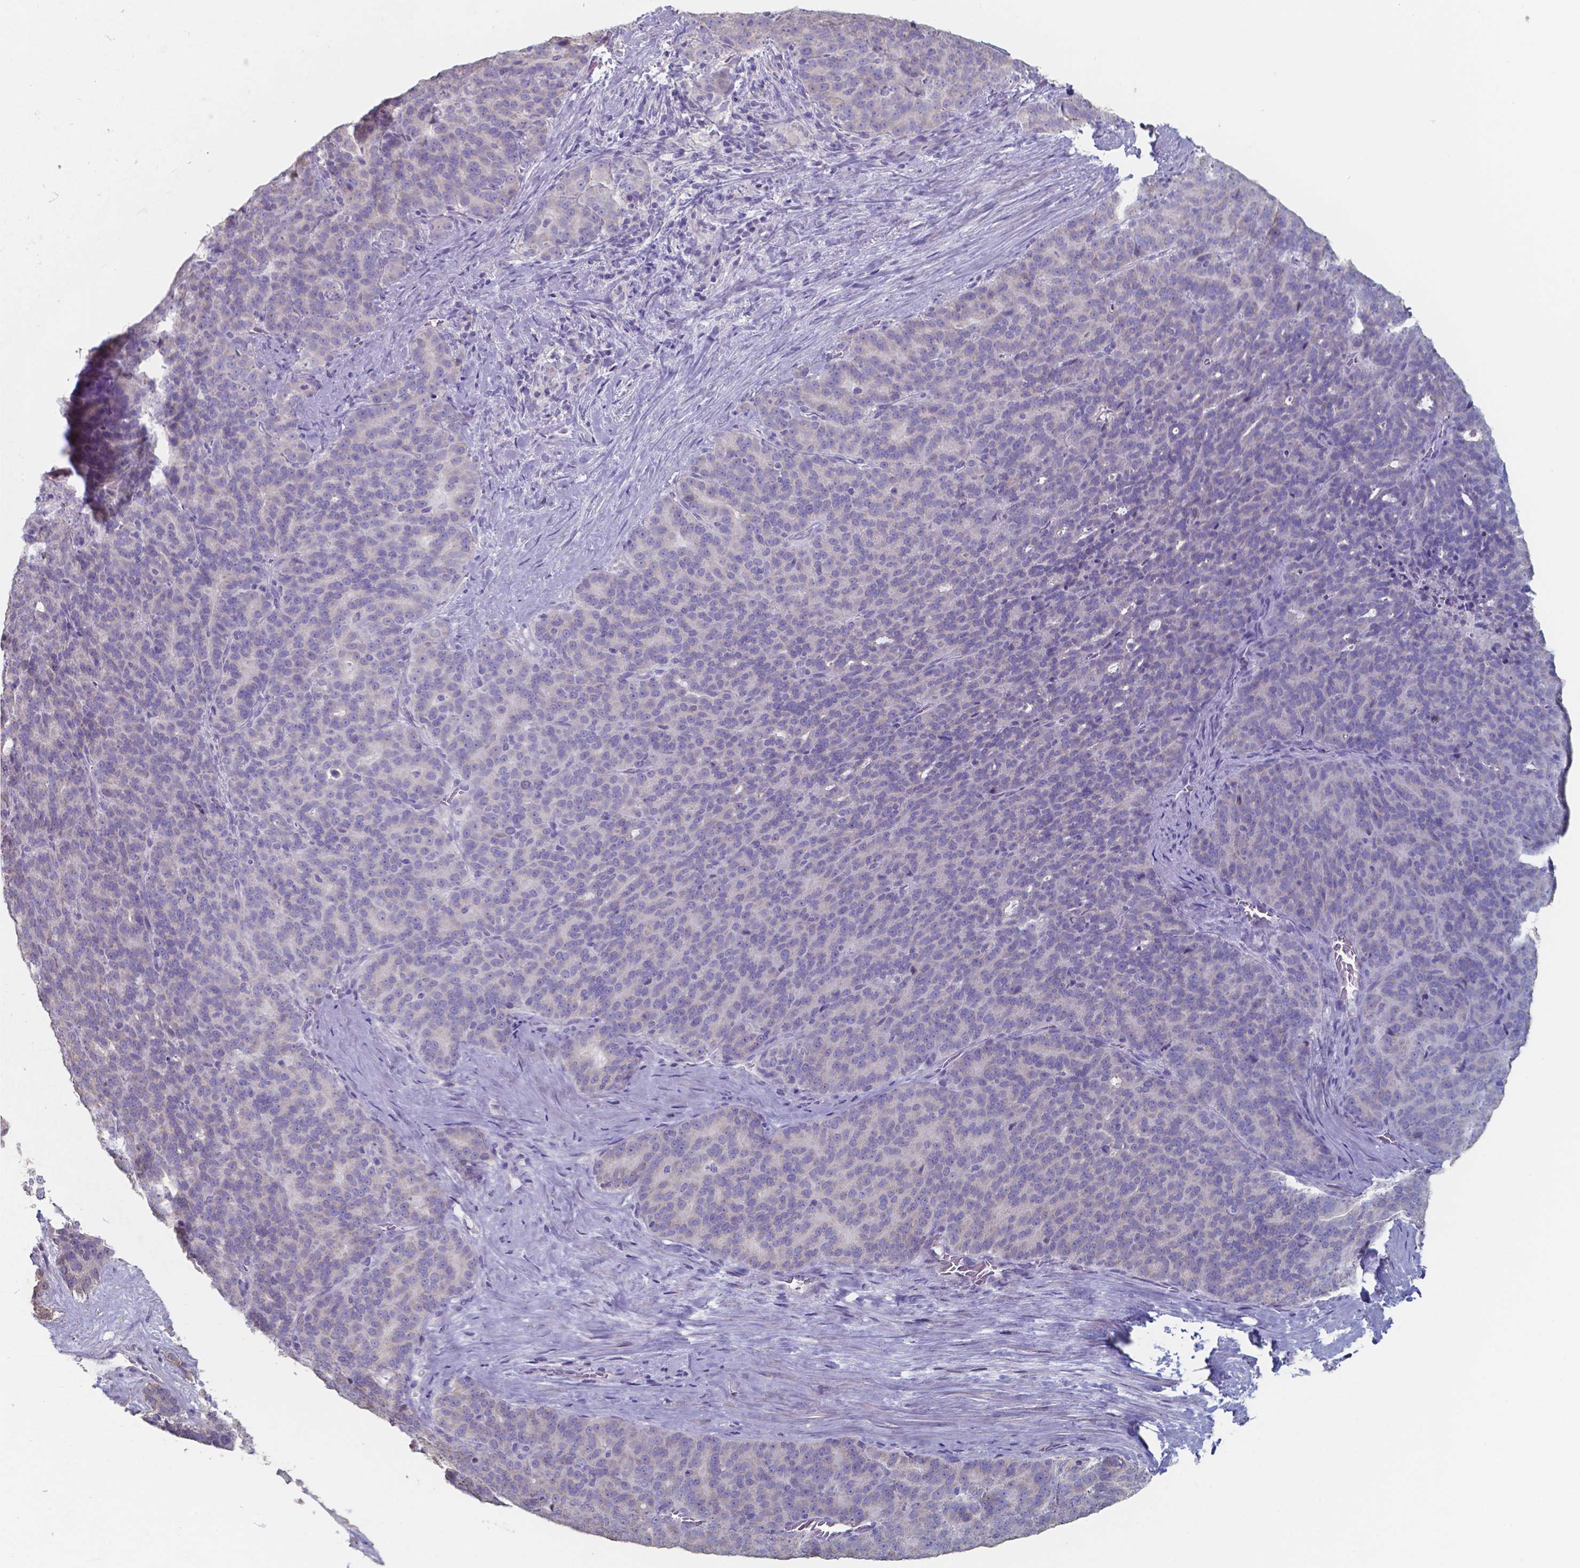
{"staining": {"intensity": "negative", "quantity": "none", "location": "none"}, "tissue": "liver cancer", "cell_type": "Tumor cells", "image_type": "cancer", "snomed": [{"axis": "morphology", "description": "Cholangiocarcinoma"}, {"axis": "topography", "description": "Liver"}], "caption": "The photomicrograph reveals no staining of tumor cells in cholangiocarcinoma (liver).", "gene": "FOXJ1", "patient": {"sex": "female", "age": 47}}